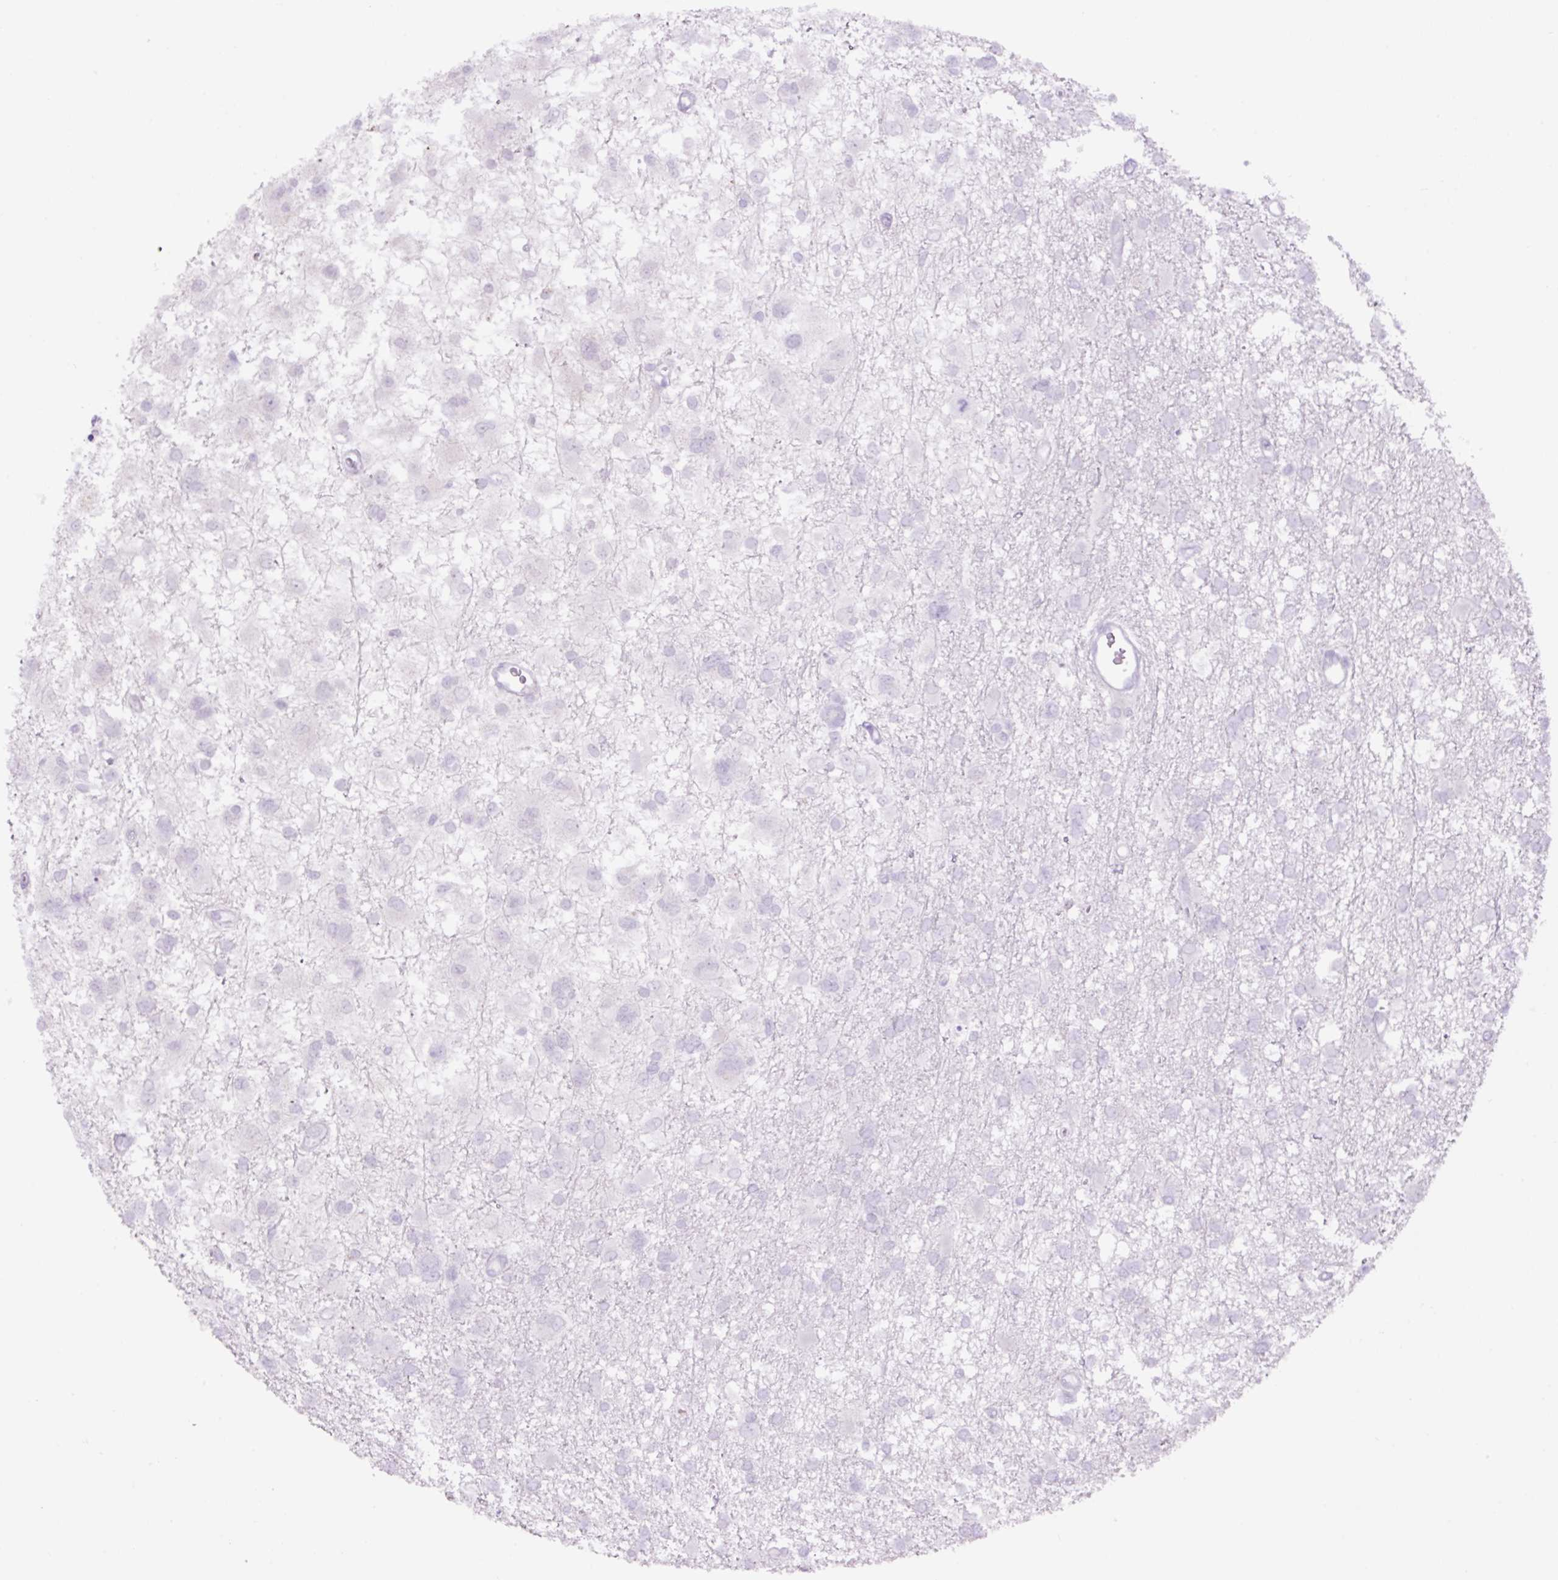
{"staining": {"intensity": "negative", "quantity": "none", "location": "none"}, "tissue": "glioma", "cell_type": "Tumor cells", "image_type": "cancer", "snomed": [{"axis": "morphology", "description": "Glioma, malignant, High grade"}, {"axis": "topography", "description": "Brain"}], "caption": "The image exhibits no staining of tumor cells in malignant glioma (high-grade).", "gene": "MFSD3", "patient": {"sex": "male", "age": 61}}